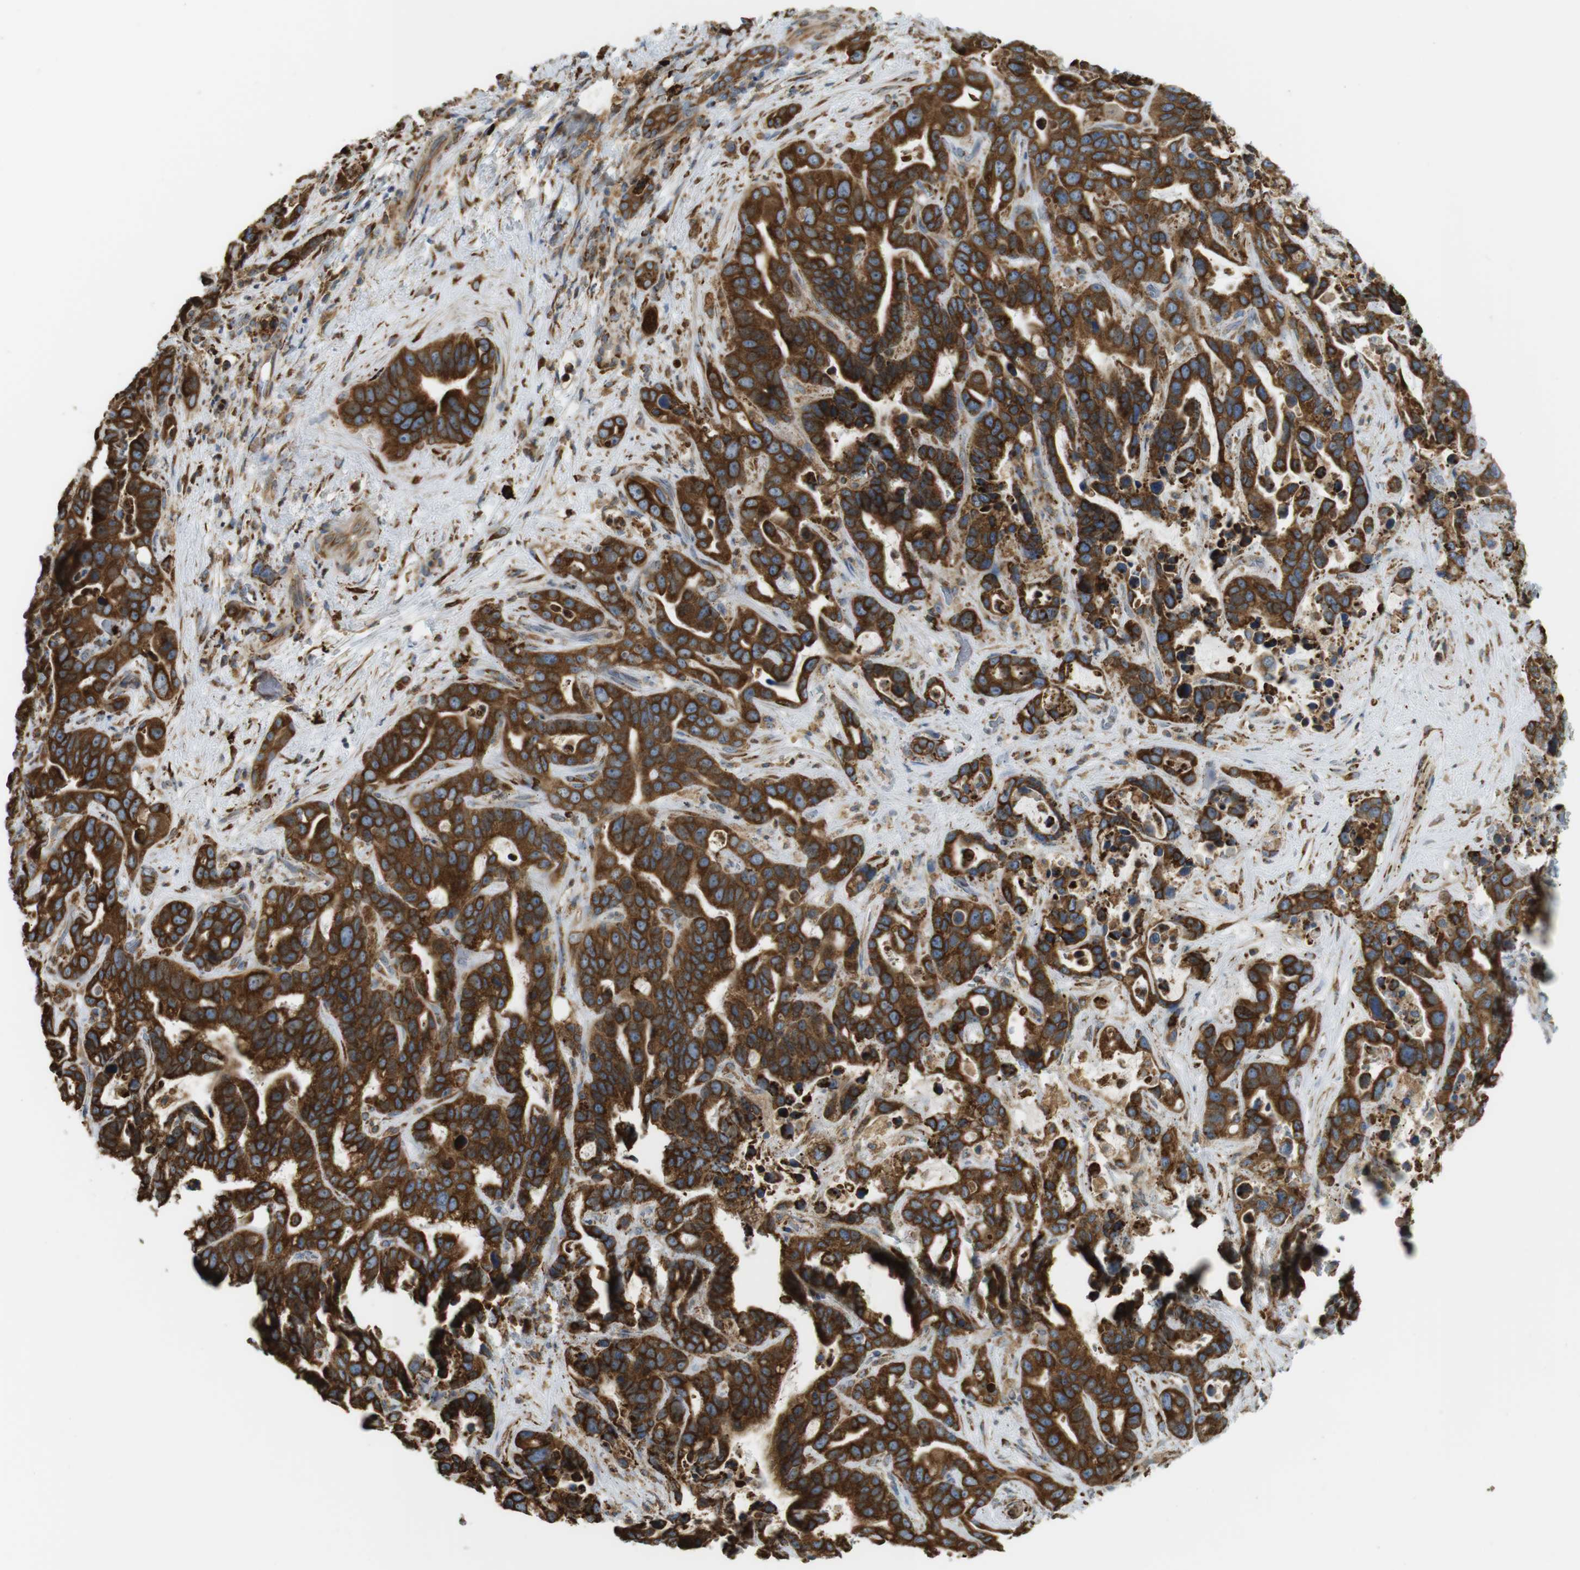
{"staining": {"intensity": "strong", "quantity": ">75%", "location": "cytoplasmic/membranous"}, "tissue": "liver cancer", "cell_type": "Tumor cells", "image_type": "cancer", "snomed": [{"axis": "morphology", "description": "Cholangiocarcinoma"}, {"axis": "topography", "description": "Liver"}], "caption": "Liver cancer (cholangiocarcinoma) stained for a protein (brown) shows strong cytoplasmic/membranous positive positivity in approximately >75% of tumor cells.", "gene": "MBOAT2", "patient": {"sex": "female", "age": 65}}